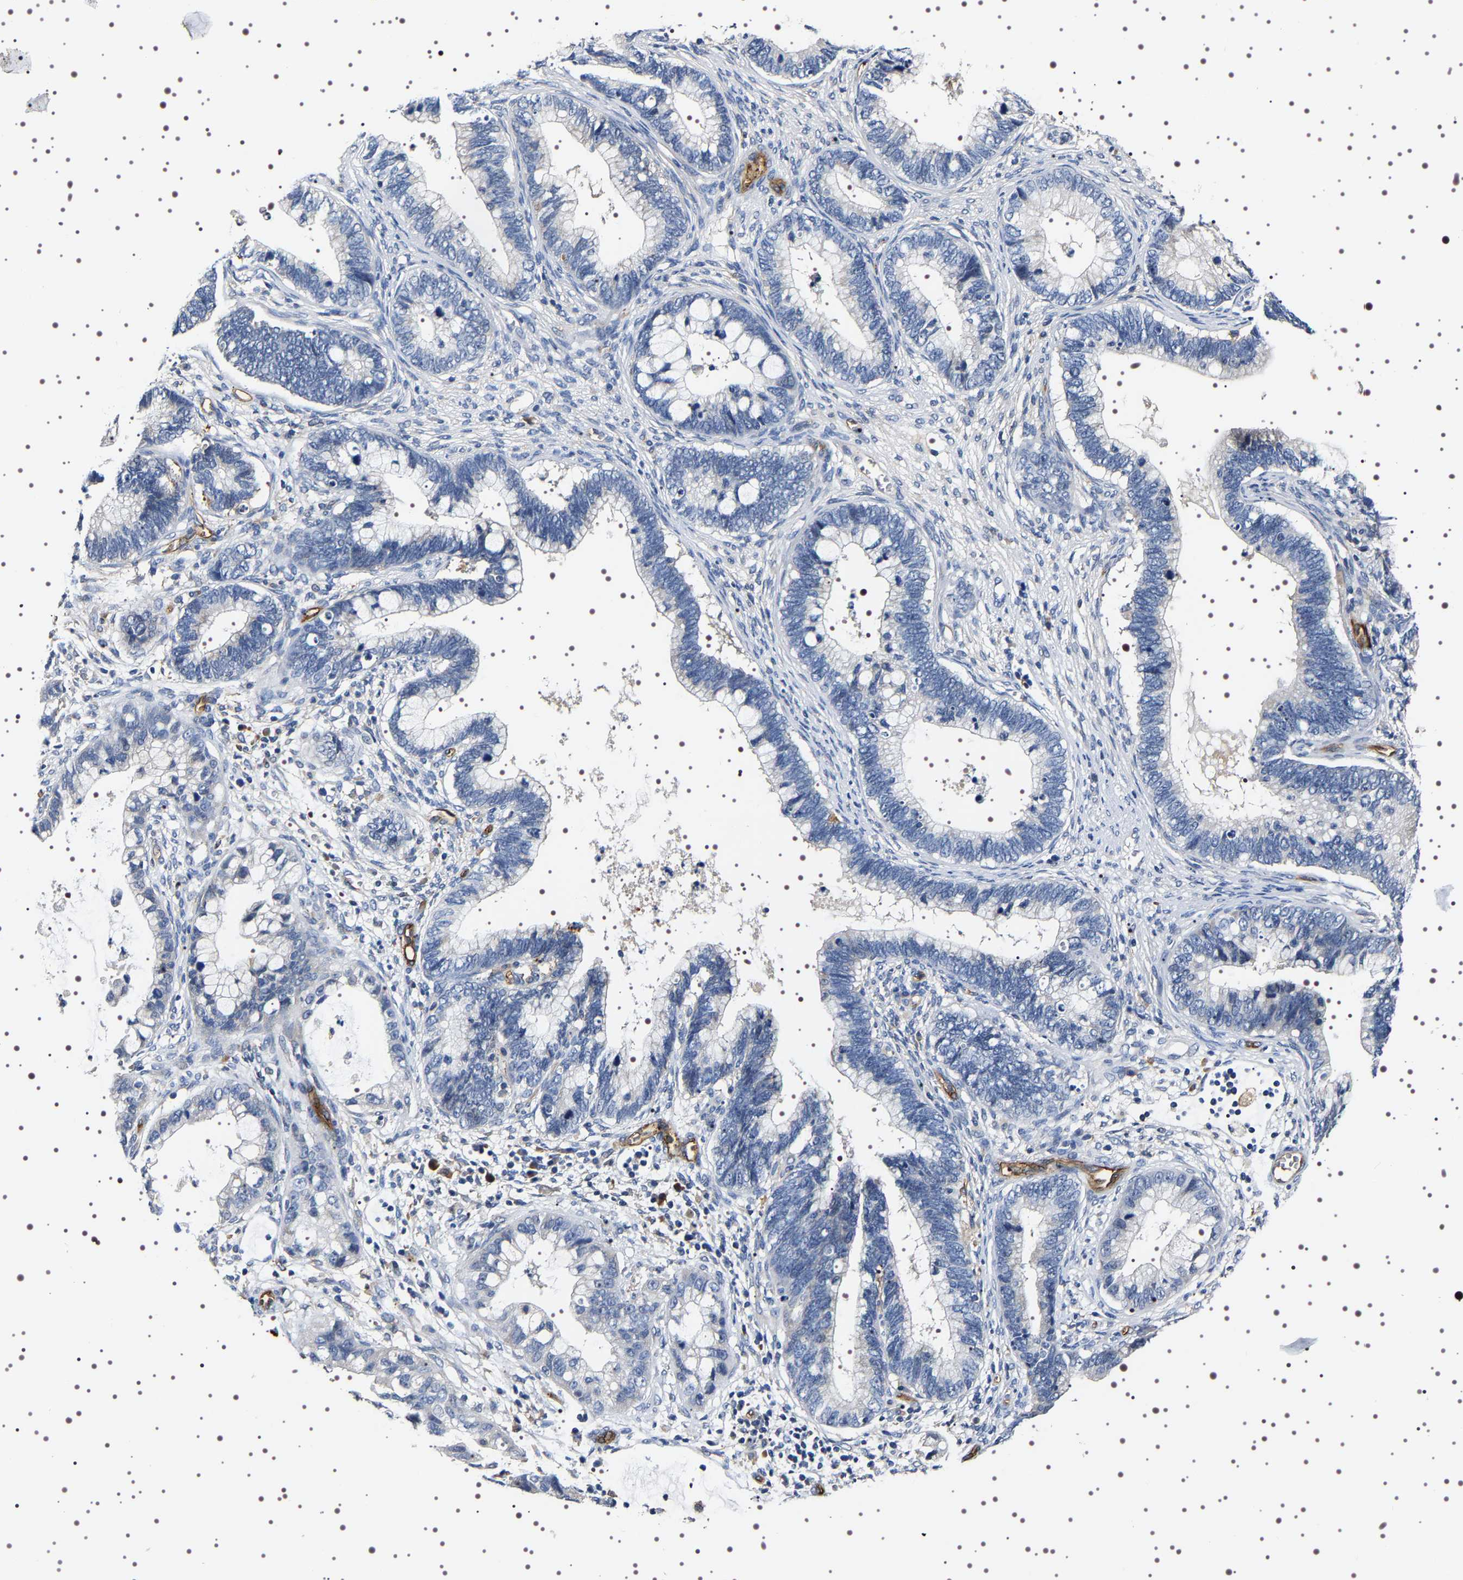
{"staining": {"intensity": "negative", "quantity": "none", "location": "none"}, "tissue": "cervical cancer", "cell_type": "Tumor cells", "image_type": "cancer", "snomed": [{"axis": "morphology", "description": "Adenocarcinoma, NOS"}, {"axis": "topography", "description": "Cervix"}], "caption": "This is an immunohistochemistry image of human cervical adenocarcinoma. There is no expression in tumor cells.", "gene": "ALPL", "patient": {"sex": "female", "age": 44}}